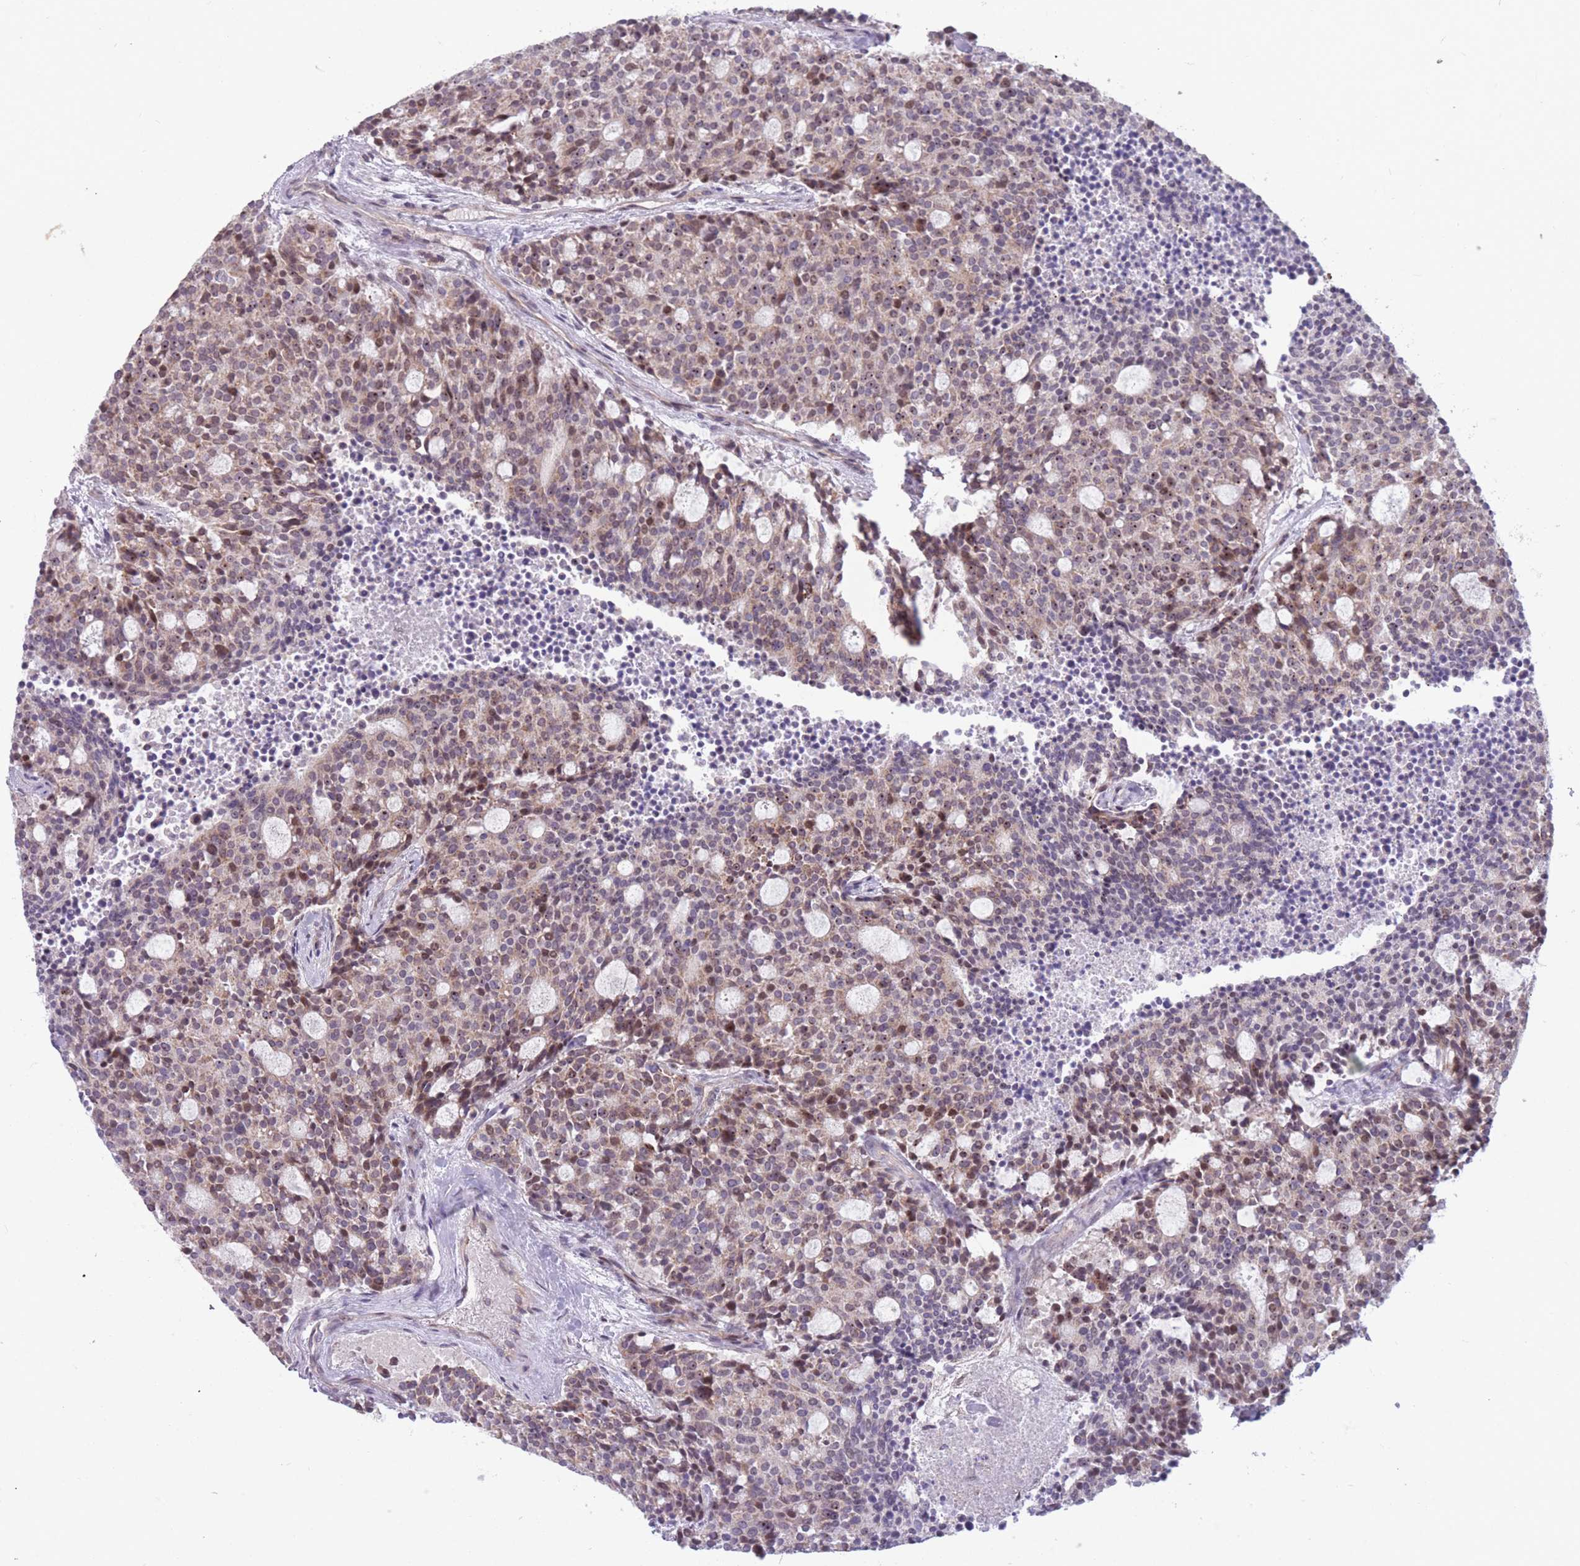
{"staining": {"intensity": "moderate", "quantity": ">75%", "location": "cytoplasmic/membranous,nuclear"}, "tissue": "carcinoid", "cell_type": "Tumor cells", "image_type": "cancer", "snomed": [{"axis": "morphology", "description": "Carcinoid, malignant, NOS"}, {"axis": "topography", "description": "Pancreas"}], "caption": "Human carcinoid stained with a protein marker displays moderate staining in tumor cells.", "gene": "DPYSL4", "patient": {"sex": "female", "age": 54}}